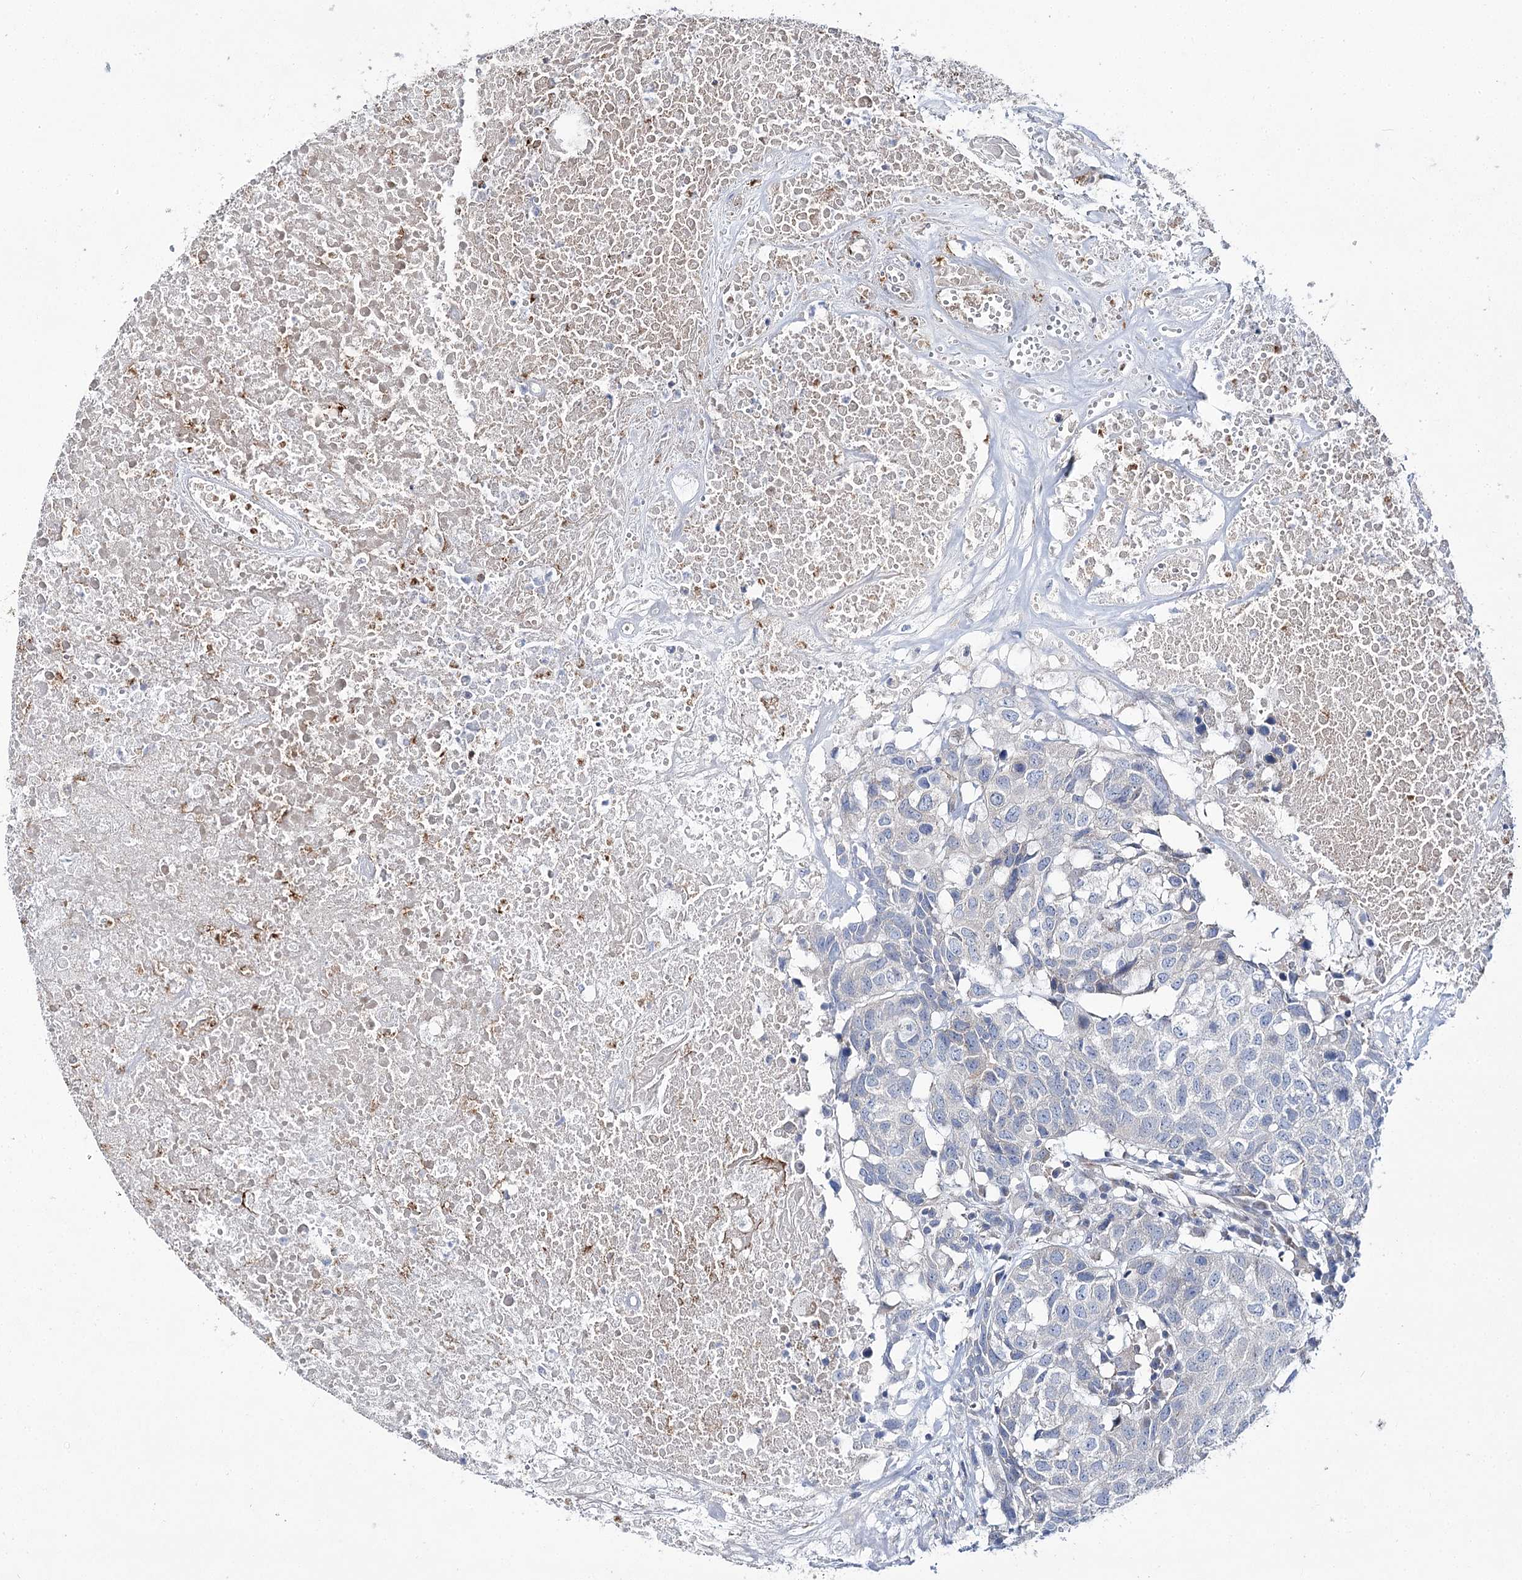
{"staining": {"intensity": "negative", "quantity": "none", "location": "none"}, "tissue": "head and neck cancer", "cell_type": "Tumor cells", "image_type": "cancer", "snomed": [{"axis": "morphology", "description": "Squamous cell carcinoma, NOS"}, {"axis": "topography", "description": "Head-Neck"}], "caption": "This is a histopathology image of immunohistochemistry staining of head and neck squamous cell carcinoma, which shows no positivity in tumor cells. (DAB immunohistochemistry (IHC) visualized using brightfield microscopy, high magnification).", "gene": "ARHGAP32", "patient": {"sex": "male", "age": 66}}